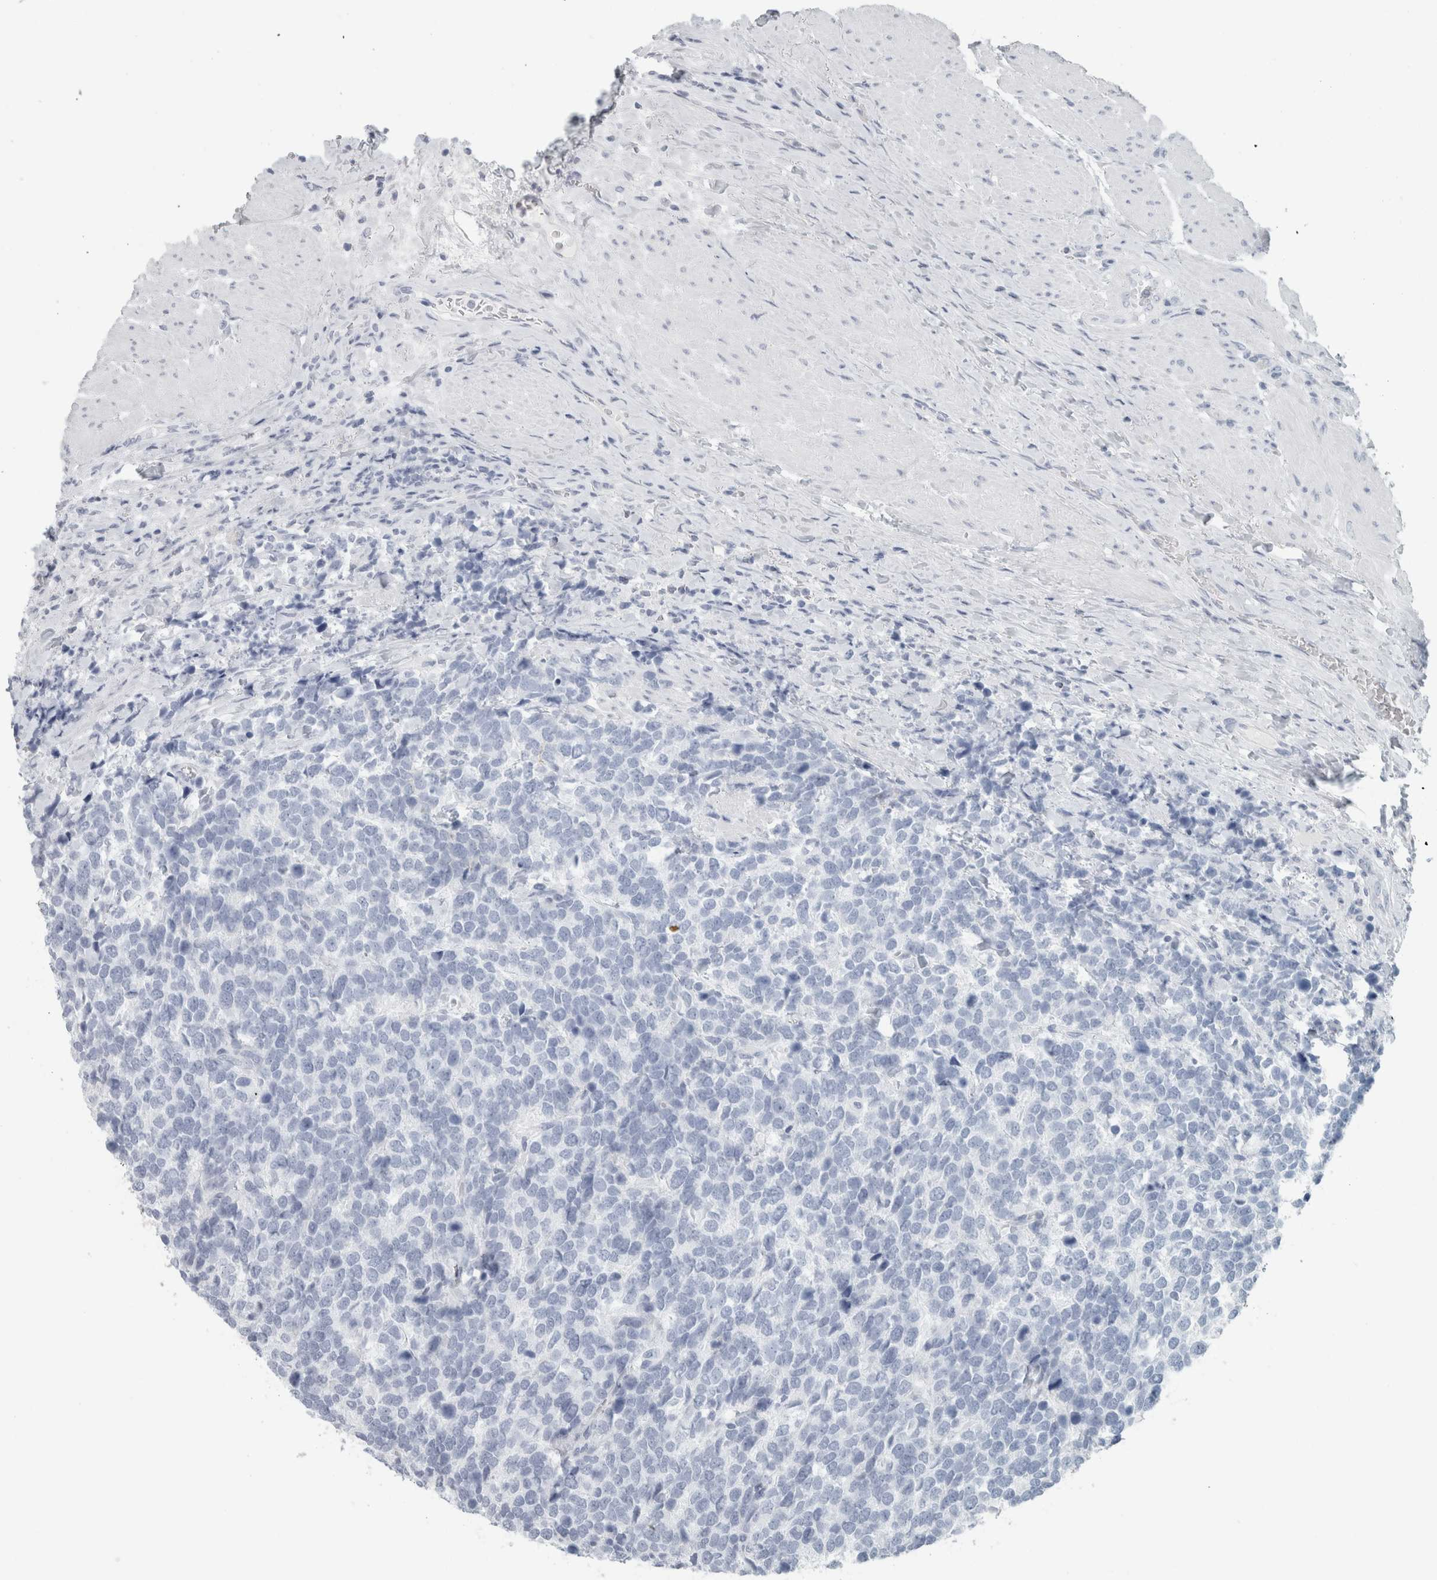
{"staining": {"intensity": "negative", "quantity": "none", "location": "none"}, "tissue": "urothelial cancer", "cell_type": "Tumor cells", "image_type": "cancer", "snomed": [{"axis": "morphology", "description": "Urothelial carcinoma, High grade"}, {"axis": "topography", "description": "Urinary bladder"}], "caption": "A high-resolution photomicrograph shows immunohistochemistry (IHC) staining of high-grade urothelial carcinoma, which shows no significant positivity in tumor cells. Nuclei are stained in blue.", "gene": "SLC28A3", "patient": {"sex": "female", "age": 82}}